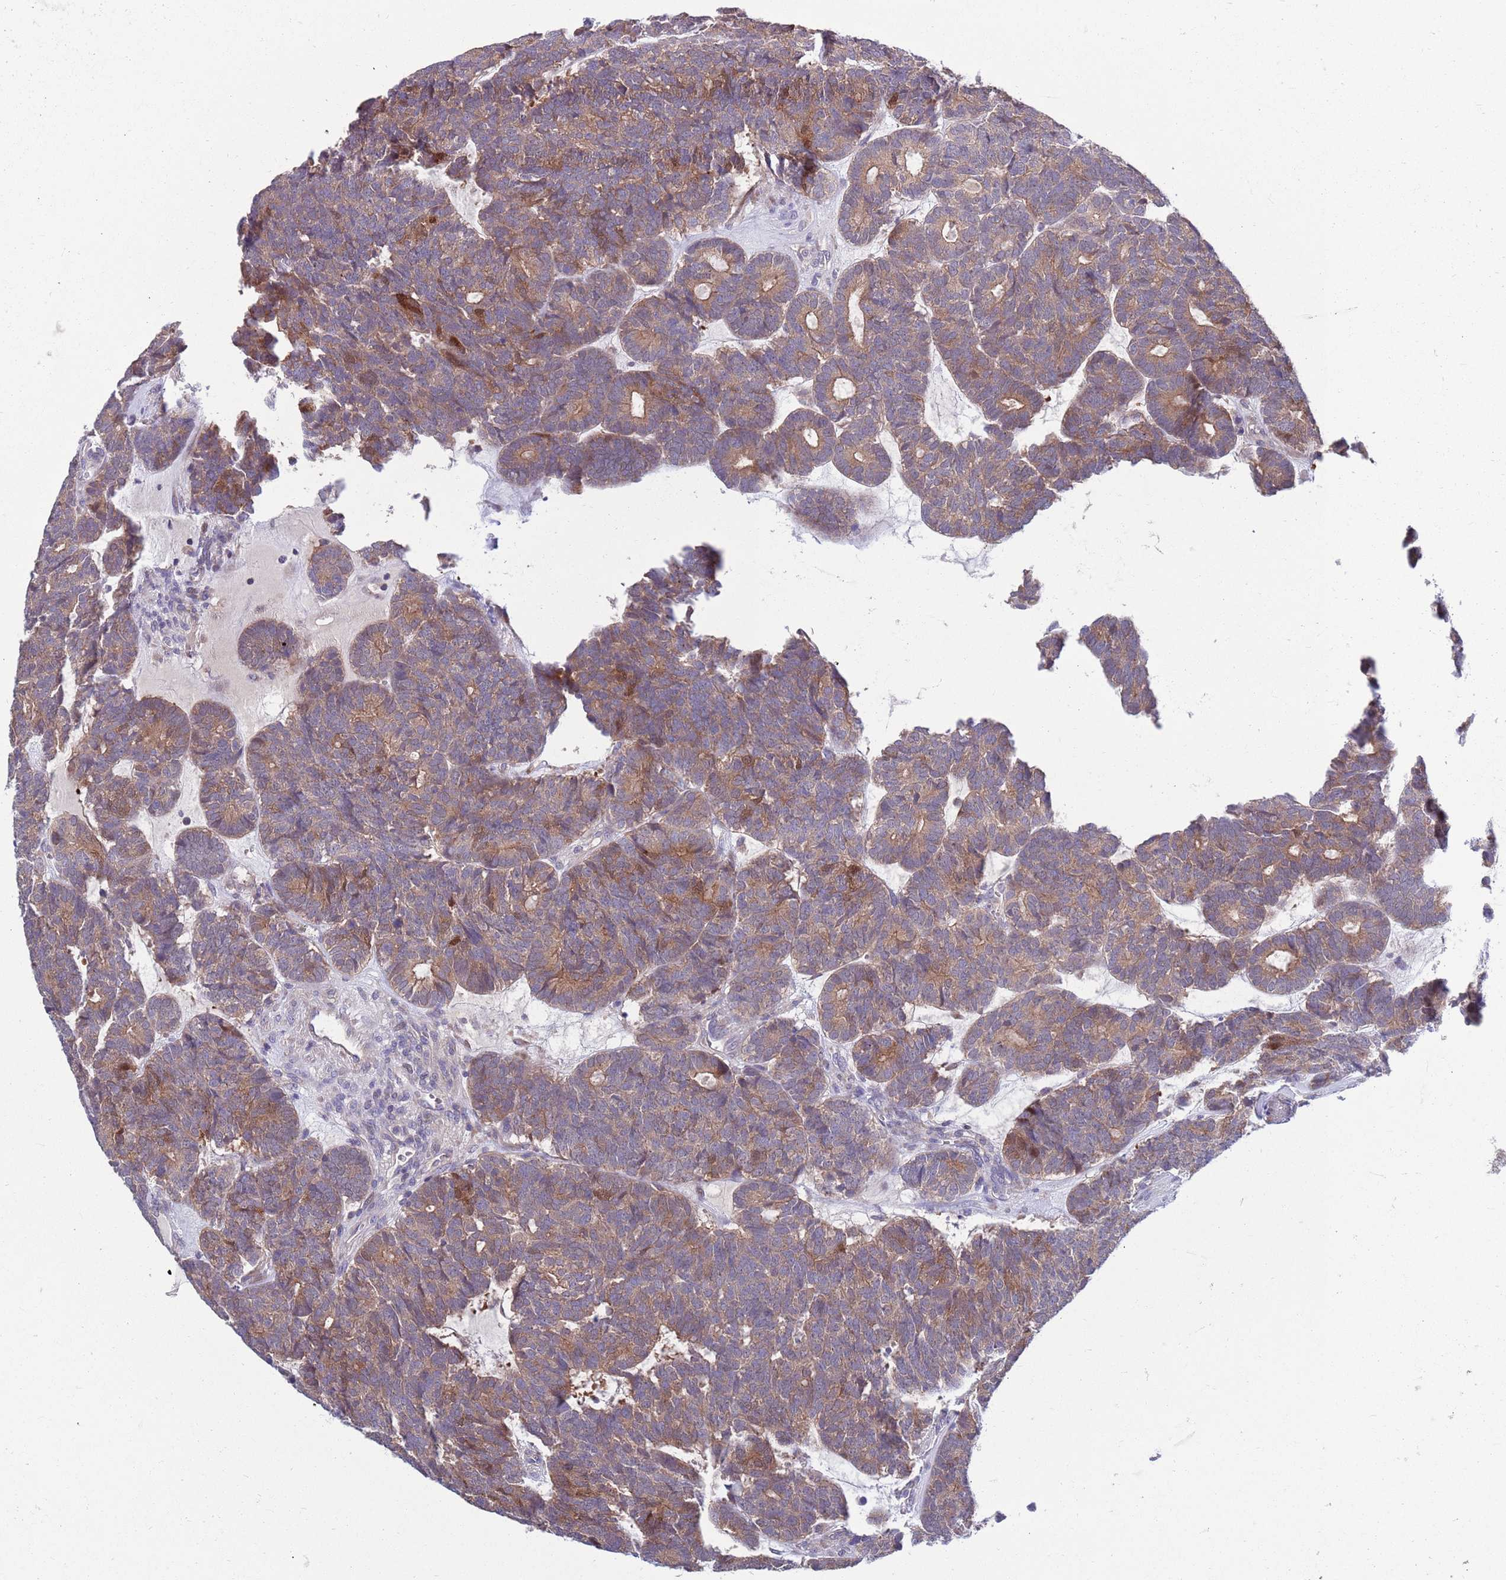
{"staining": {"intensity": "moderate", "quantity": ">75%", "location": "cytoplasmic/membranous"}, "tissue": "head and neck cancer", "cell_type": "Tumor cells", "image_type": "cancer", "snomed": [{"axis": "morphology", "description": "Adenocarcinoma, NOS"}, {"axis": "topography", "description": "Head-Neck"}], "caption": "An image showing moderate cytoplasmic/membranous expression in about >75% of tumor cells in head and neck adenocarcinoma, as visualized by brown immunohistochemical staining.", "gene": "KLHL29", "patient": {"sex": "female", "age": 81}}